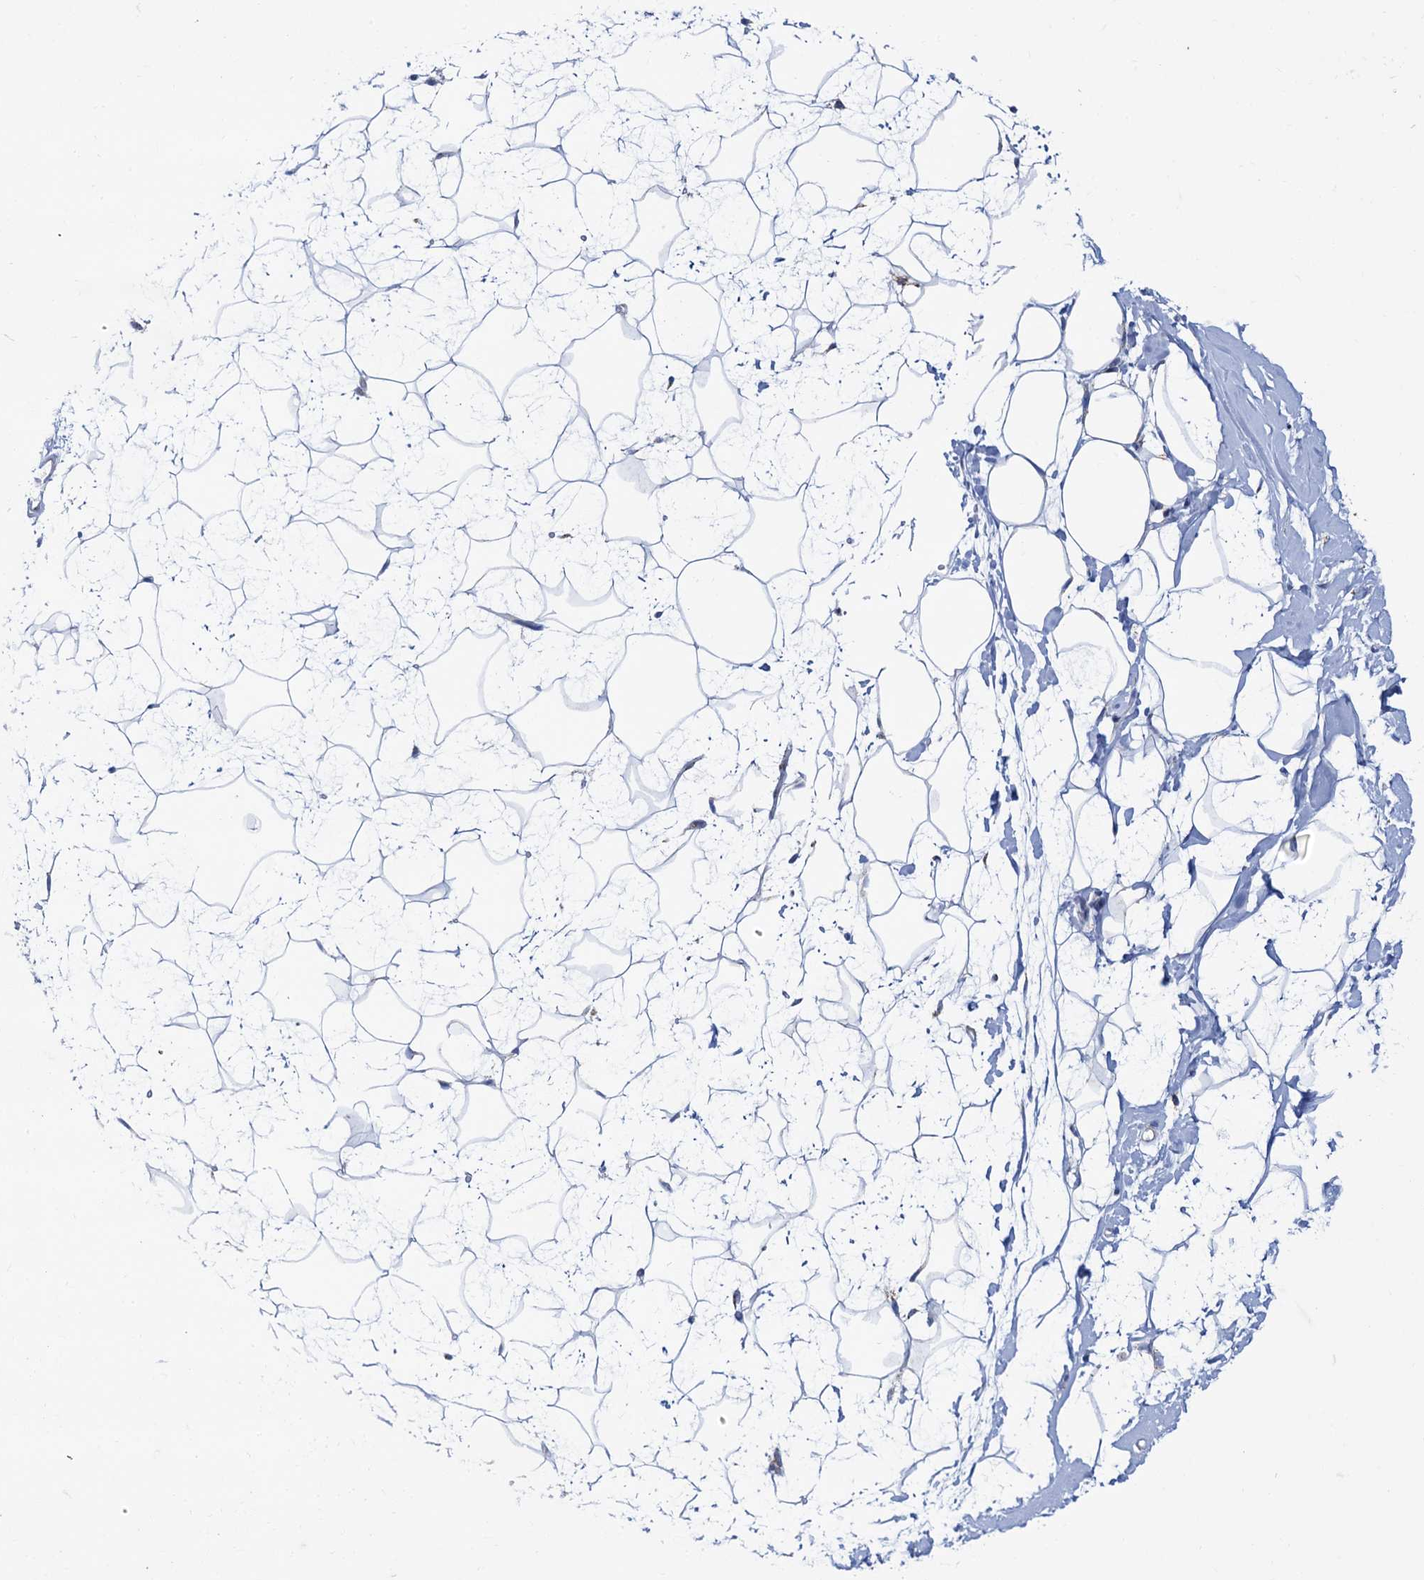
{"staining": {"intensity": "negative", "quantity": "none", "location": "none"}, "tissue": "breast", "cell_type": "Adipocytes", "image_type": "normal", "snomed": [{"axis": "morphology", "description": "Normal tissue, NOS"}, {"axis": "morphology", "description": "Adenoma, NOS"}, {"axis": "topography", "description": "Breast"}], "caption": "This is an IHC photomicrograph of benign breast. There is no positivity in adipocytes.", "gene": "C2CD3", "patient": {"sex": "female", "age": 23}}